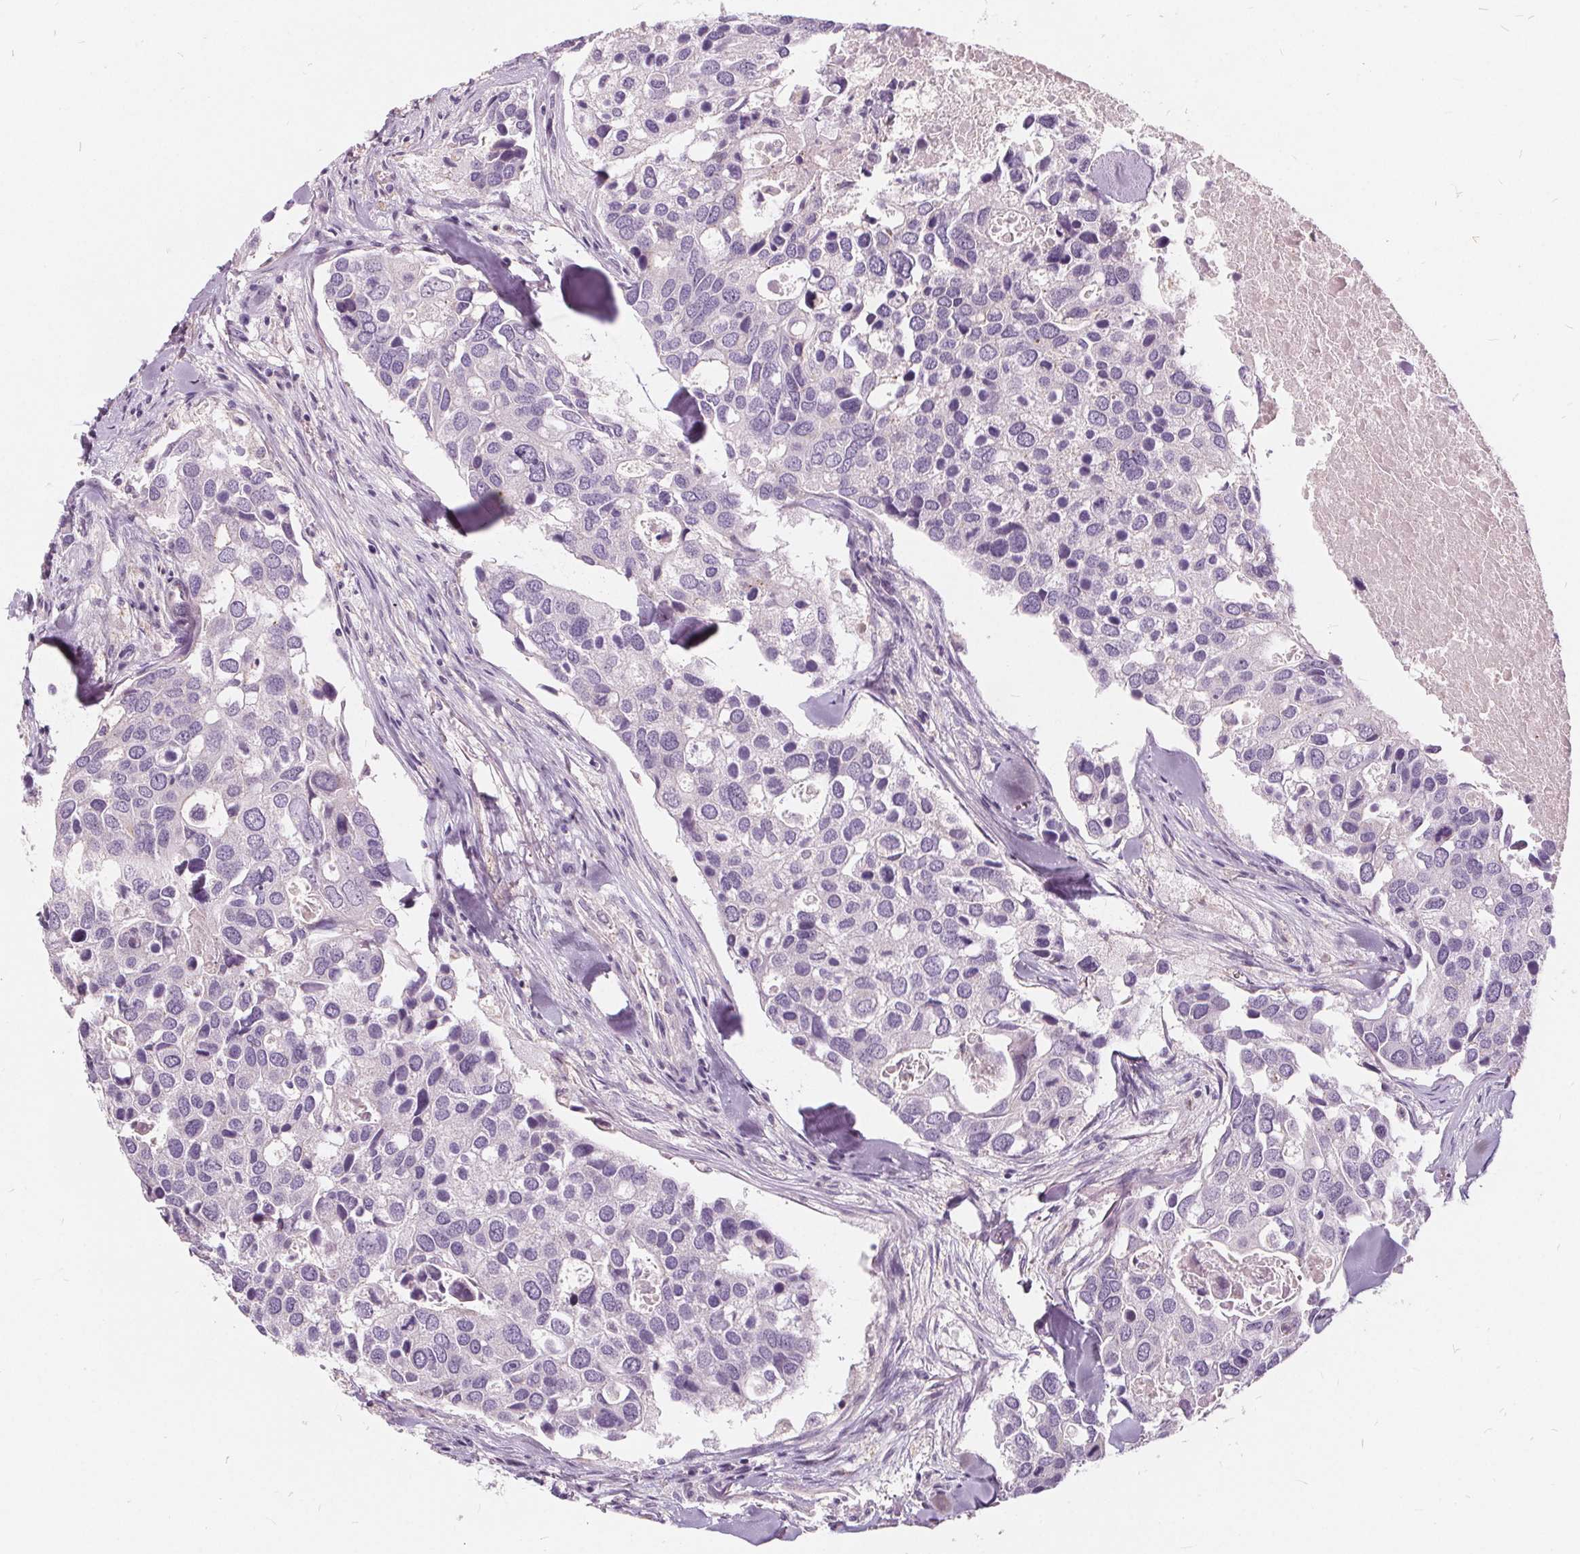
{"staining": {"intensity": "negative", "quantity": "none", "location": "none"}, "tissue": "breast cancer", "cell_type": "Tumor cells", "image_type": "cancer", "snomed": [{"axis": "morphology", "description": "Duct carcinoma"}, {"axis": "topography", "description": "Breast"}], "caption": "Human breast cancer stained for a protein using IHC demonstrates no staining in tumor cells.", "gene": "HAAO", "patient": {"sex": "female", "age": 83}}